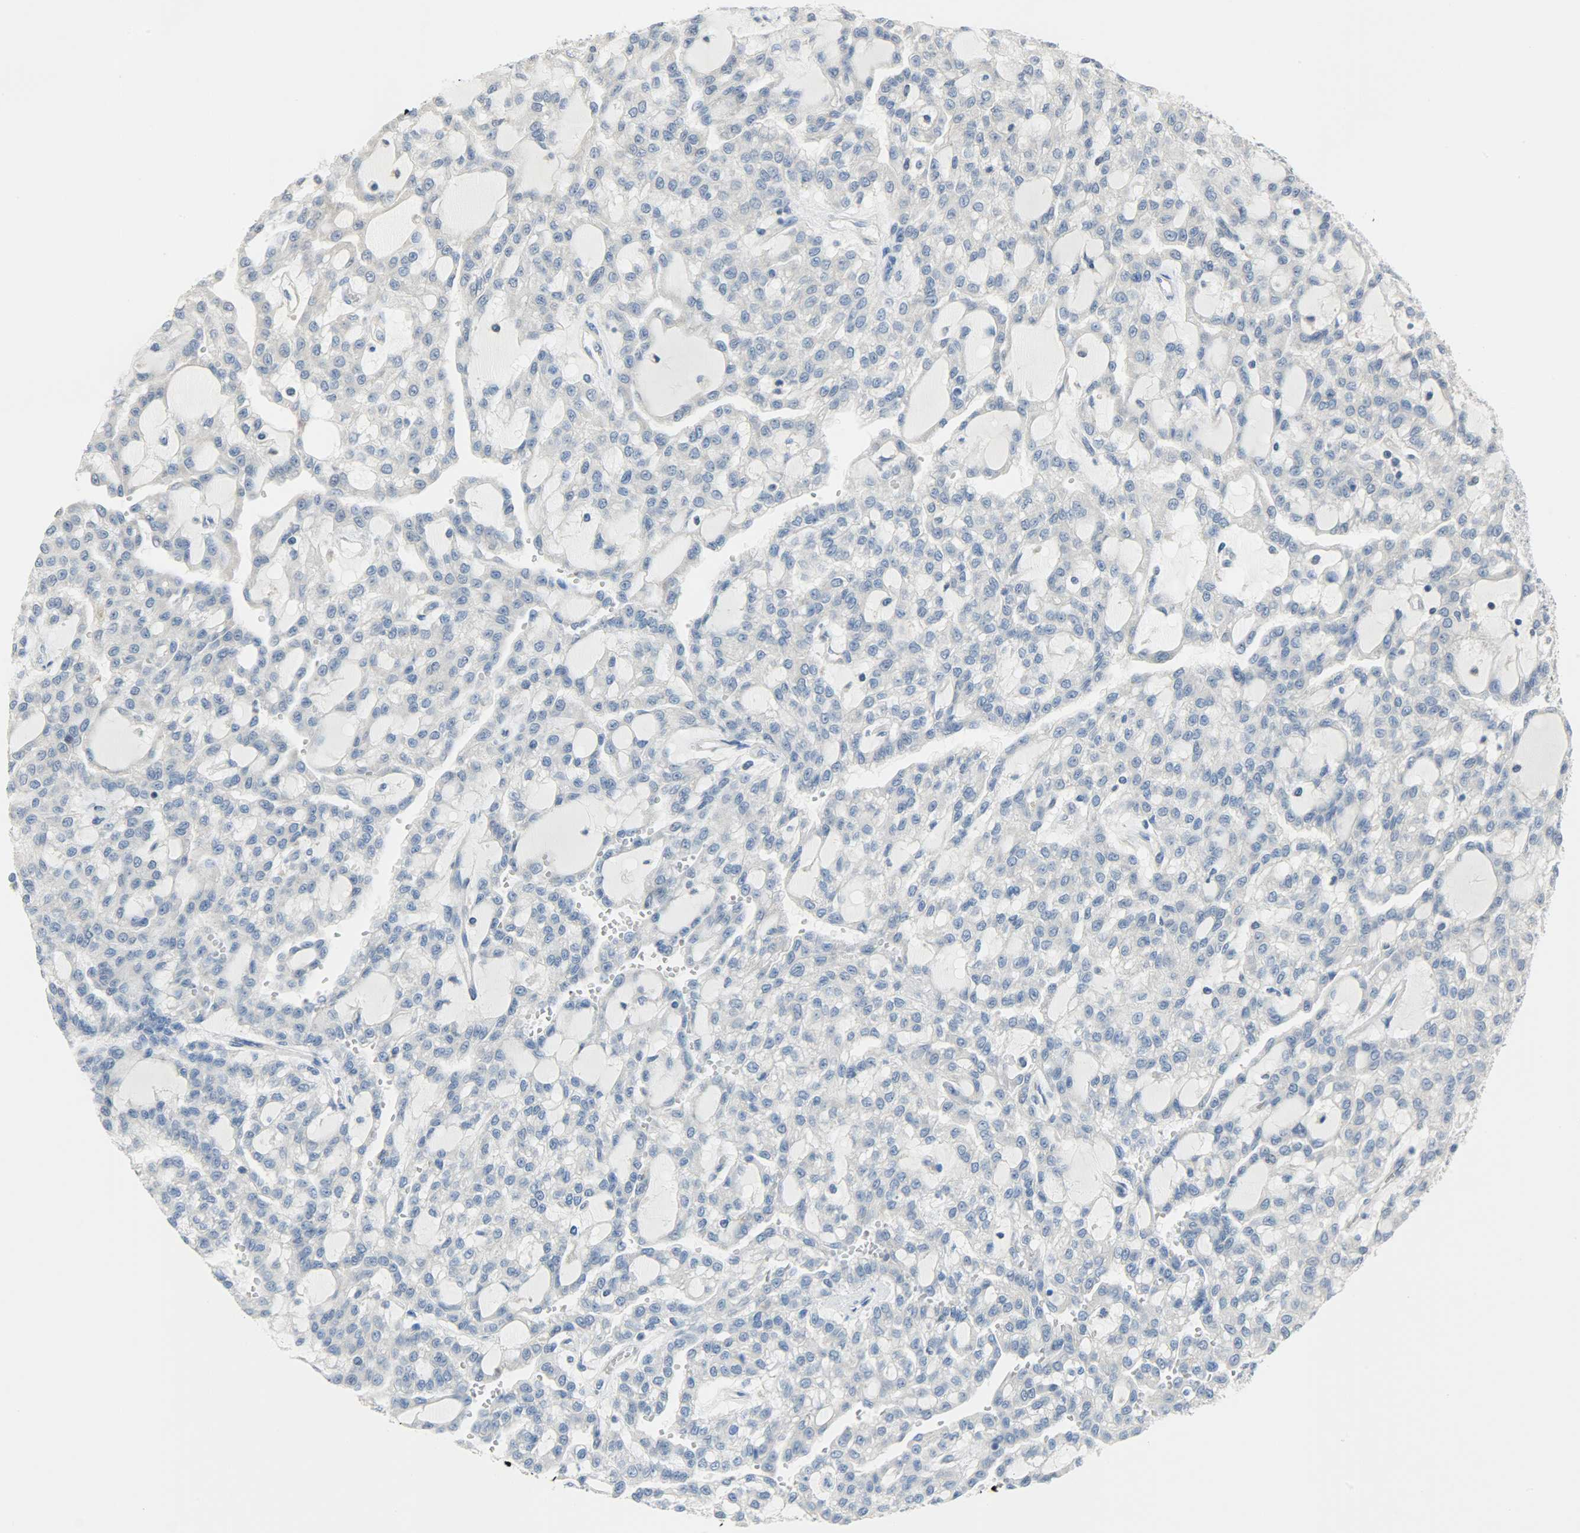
{"staining": {"intensity": "negative", "quantity": "none", "location": "none"}, "tissue": "renal cancer", "cell_type": "Tumor cells", "image_type": "cancer", "snomed": [{"axis": "morphology", "description": "Adenocarcinoma, NOS"}, {"axis": "topography", "description": "Kidney"}], "caption": "IHC image of human renal cancer (adenocarcinoma) stained for a protein (brown), which displays no staining in tumor cells.", "gene": "TRIM21", "patient": {"sex": "male", "age": 63}}